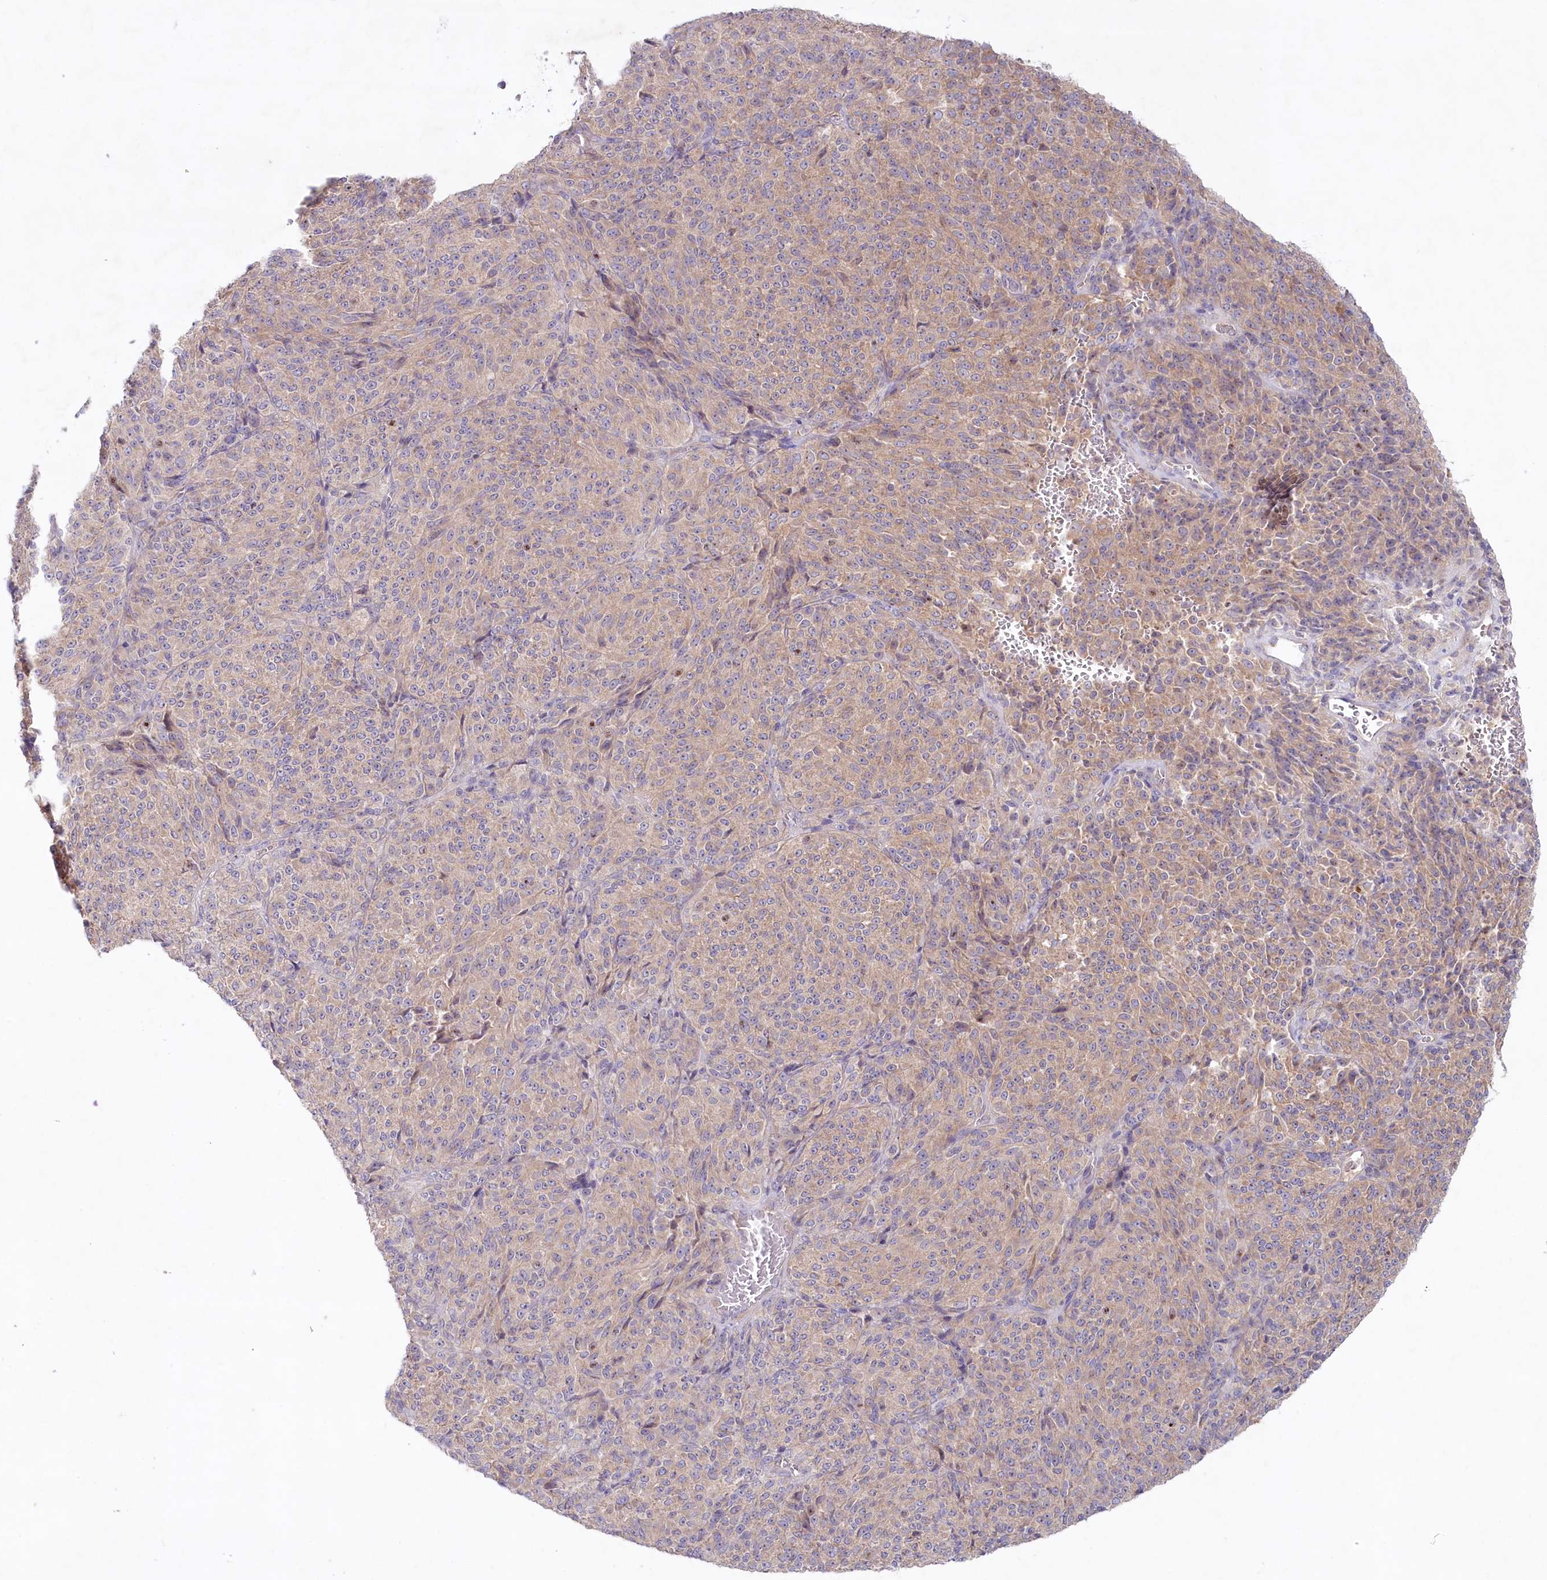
{"staining": {"intensity": "weak", "quantity": ">75%", "location": "cytoplasmic/membranous"}, "tissue": "melanoma", "cell_type": "Tumor cells", "image_type": "cancer", "snomed": [{"axis": "morphology", "description": "Malignant melanoma, Metastatic site"}, {"axis": "topography", "description": "Brain"}], "caption": "Weak cytoplasmic/membranous protein expression is seen in about >75% of tumor cells in malignant melanoma (metastatic site).", "gene": "TNIP1", "patient": {"sex": "female", "age": 56}}